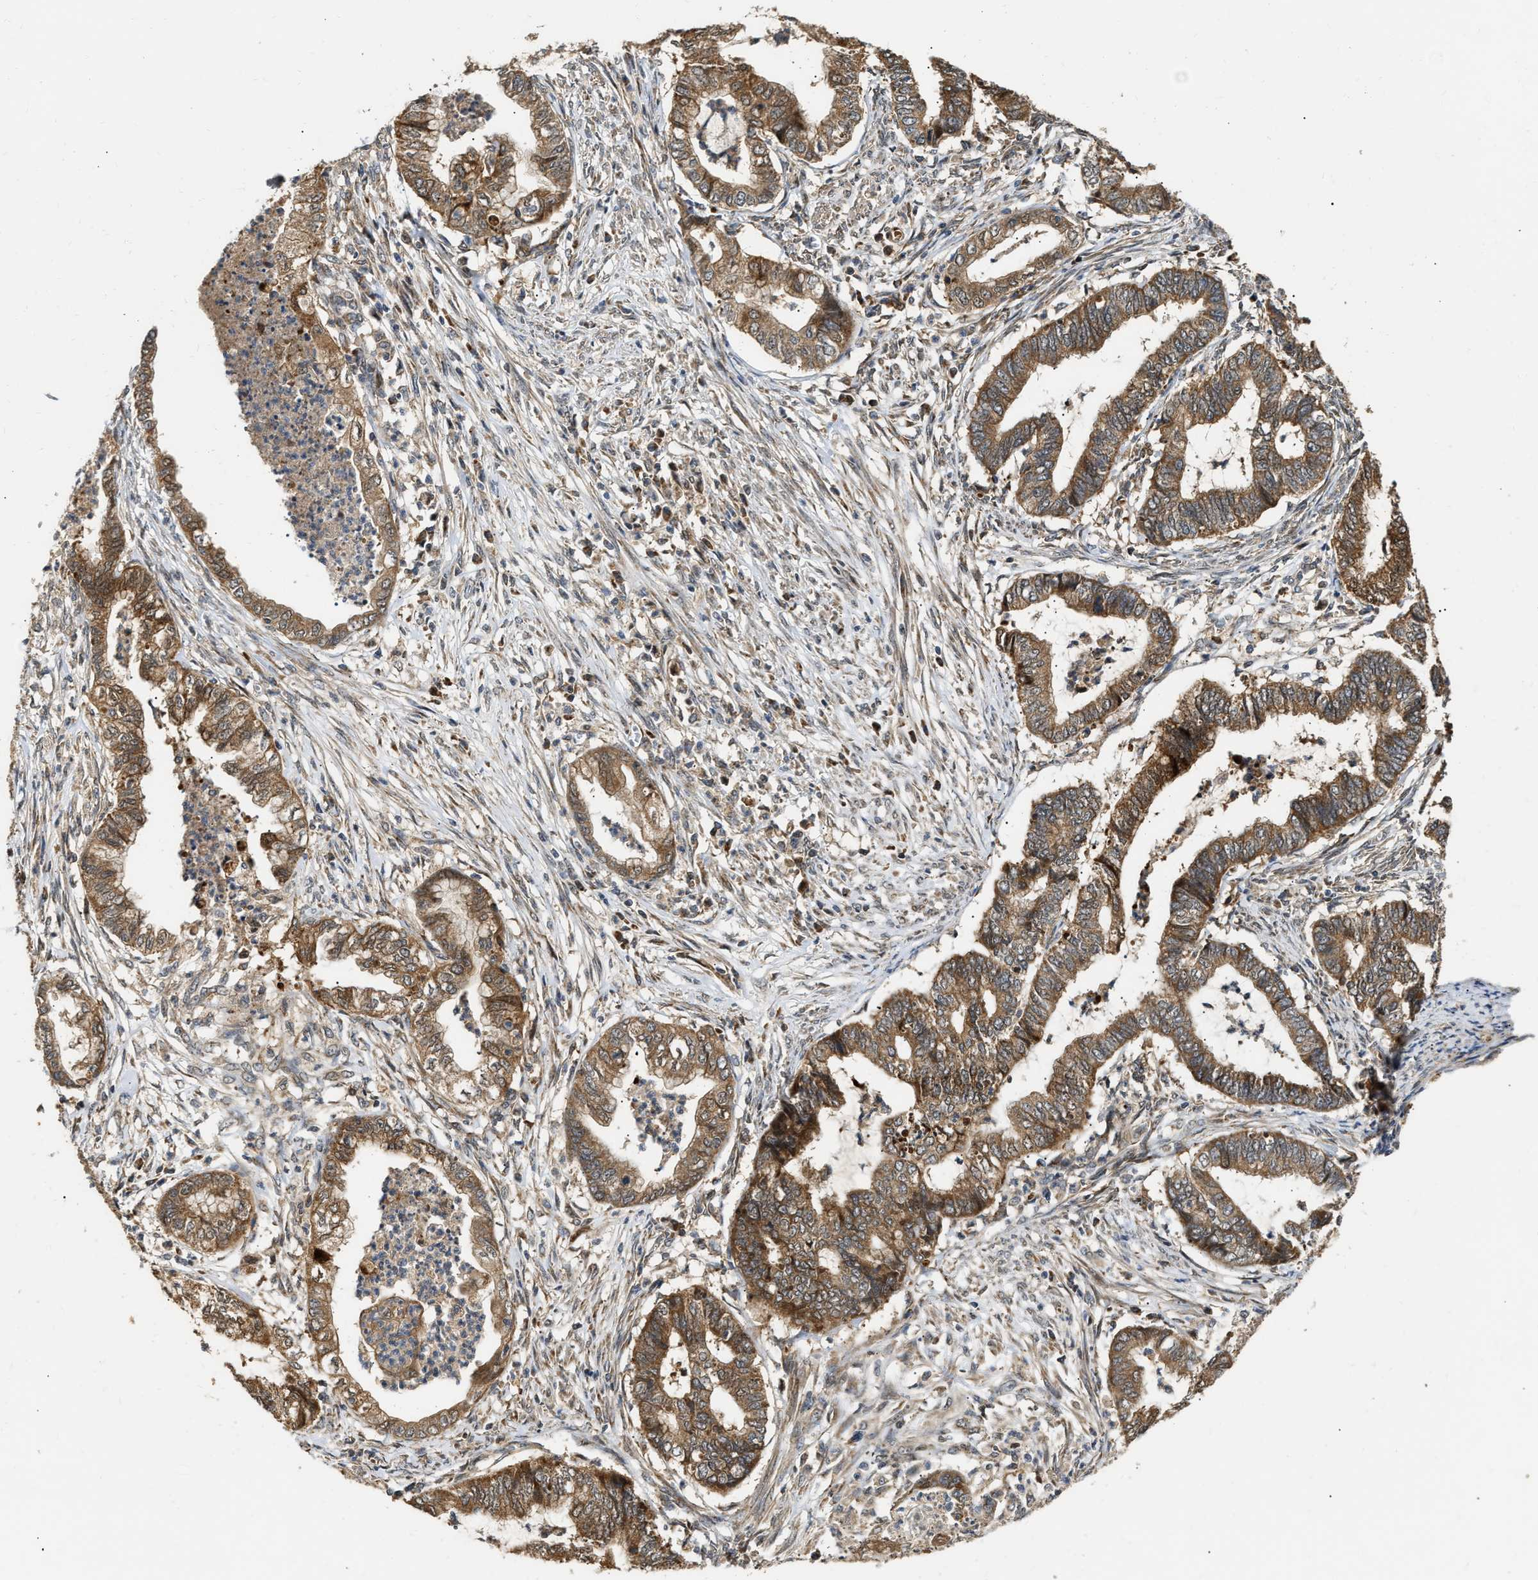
{"staining": {"intensity": "moderate", "quantity": ">75%", "location": "cytoplasmic/membranous"}, "tissue": "endometrial cancer", "cell_type": "Tumor cells", "image_type": "cancer", "snomed": [{"axis": "morphology", "description": "Necrosis, NOS"}, {"axis": "morphology", "description": "Adenocarcinoma, NOS"}, {"axis": "topography", "description": "Endometrium"}], "caption": "Endometrial cancer was stained to show a protein in brown. There is medium levels of moderate cytoplasmic/membranous positivity in approximately >75% of tumor cells.", "gene": "EXTL2", "patient": {"sex": "female", "age": 79}}